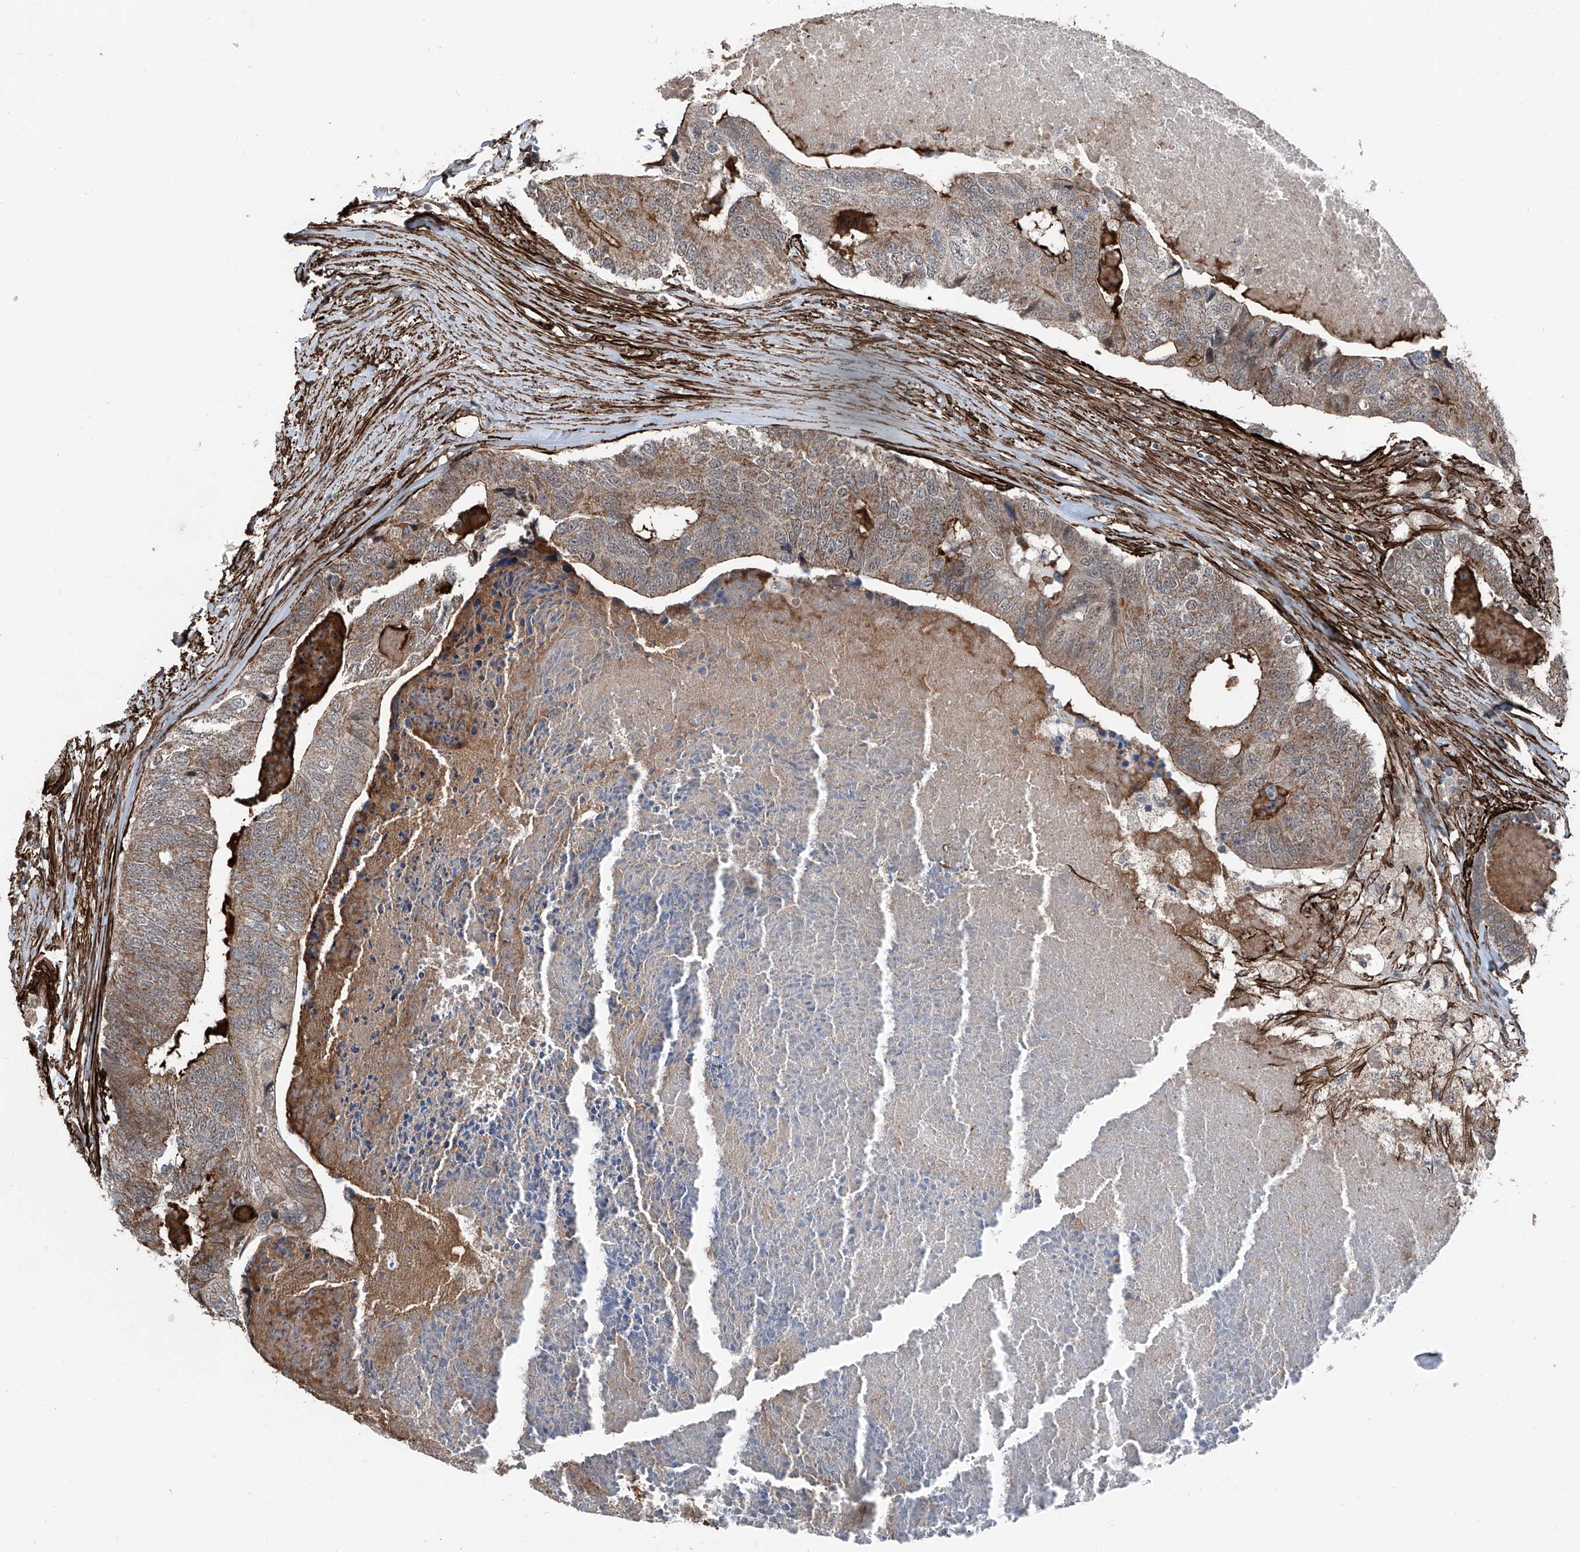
{"staining": {"intensity": "moderate", "quantity": "25%-75%", "location": "cytoplasmic/membranous"}, "tissue": "colorectal cancer", "cell_type": "Tumor cells", "image_type": "cancer", "snomed": [{"axis": "morphology", "description": "Adenocarcinoma, NOS"}, {"axis": "topography", "description": "Colon"}], "caption": "Immunohistochemistry (IHC) (DAB (3,3'-diaminobenzidine)) staining of colorectal cancer (adenocarcinoma) exhibits moderate cytoplasmic/membranous protein staining in approximately 25%-75% of tumor cells.", "gene": "COA7", "patient": {"sex": "female", "age": 67}}